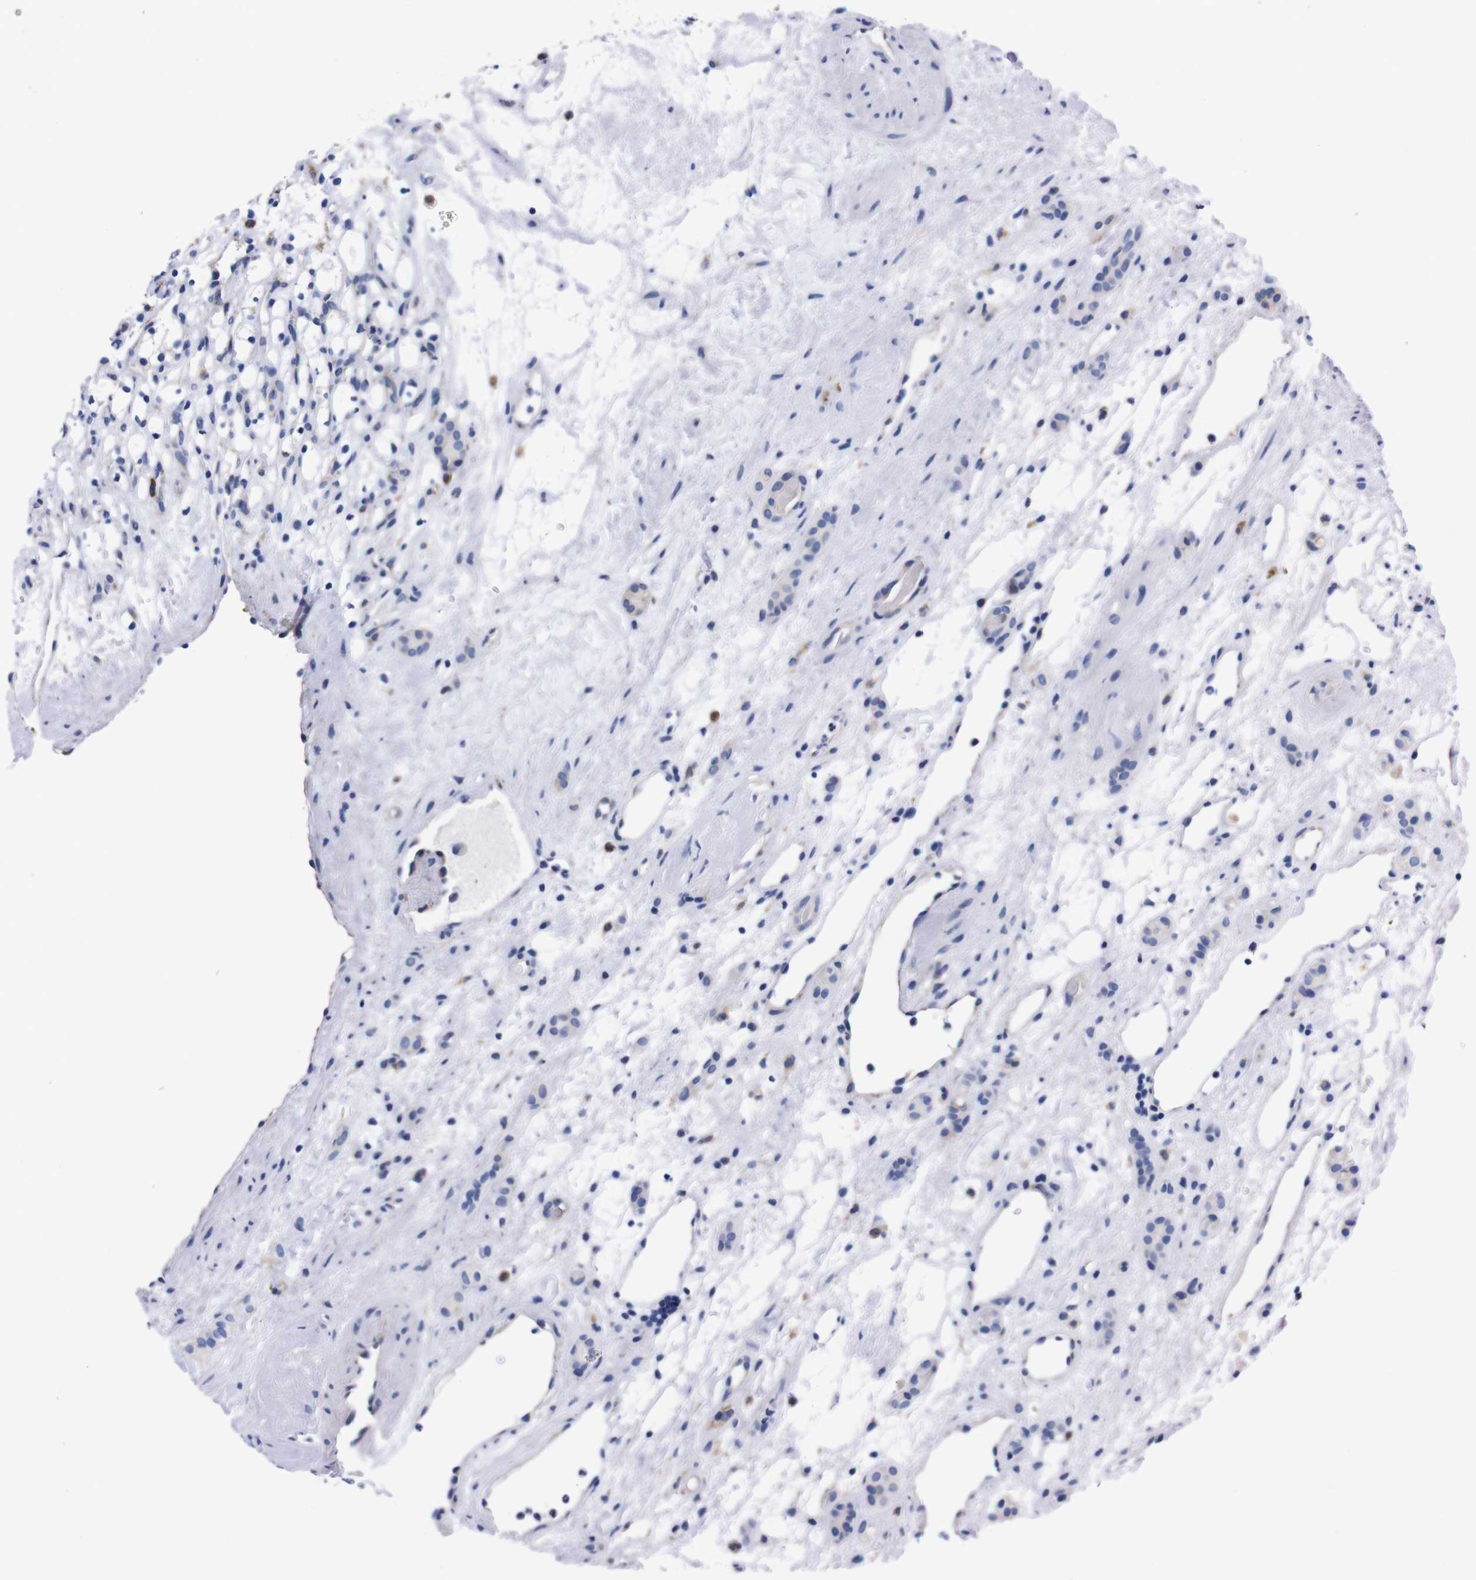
{"staining": {"intensity": "negative", "quantity": "none", "location": "none"}, "tissue": "renal cancer", "cell_type": "Tumor cells", "image_type": "cancer", "snomed": [{"axis": "morphology", "description": "Adenocarcinoma, NOS"}, {"axis": "topography", "description": "Kidney"}], "caption": "A micrograph of adenocarcinoma (renal) stained for a protein demonstrates no brown staining in tumor cells.", "gene": "NEBL", "patient": {"sex": "female", "age": 60}}